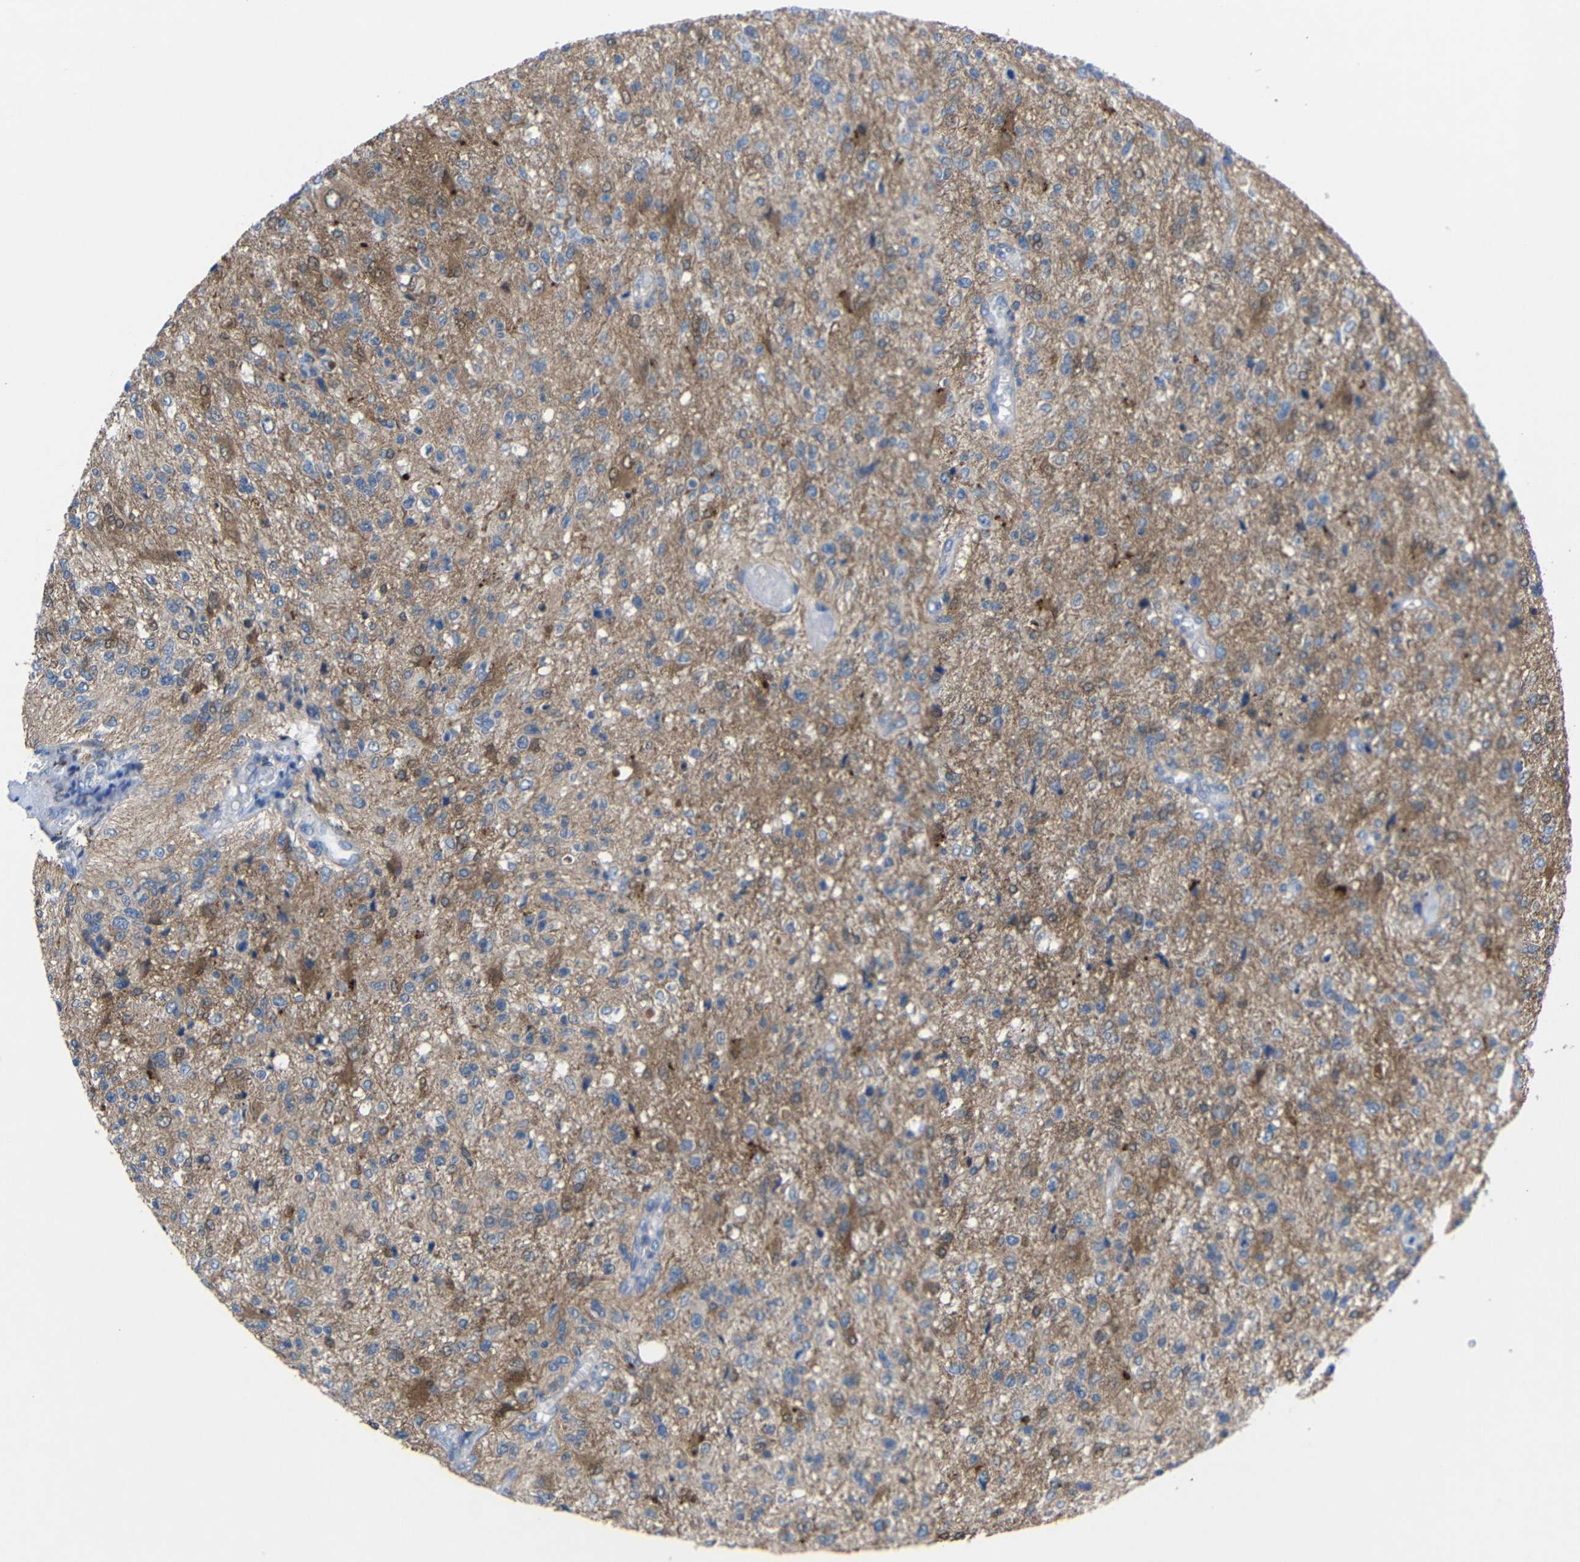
{"staining": {"intensity": "weak", "quantity": "25%-75%", "location": "cytoplasmic/membranous"}, "tissue": "glioma", "cell_type": "Tumor cells", "image_type": "cancer", "snomed": [{"axis": "morphology", "description": "Glioma, malignant, High grade"}, {"axis": "topography", "description": "Cerebral cortex"}], "caption": "Immunohistochemistry staining of high-grade glioma (malignant), which exhibits low levels of weak cytoplasmic/membranous positivity in about 25%-75% of tumor cells indicating weak cytoplasmic/membranous protein expression. The staining was performed using DAB (3,3'-diaminobenzidine) (brown) for protein detection and nuclei were counterstained in hematoxylin (blue).", "gene": "PEBP1", "patient": {"sex": "male", "age": 76}}